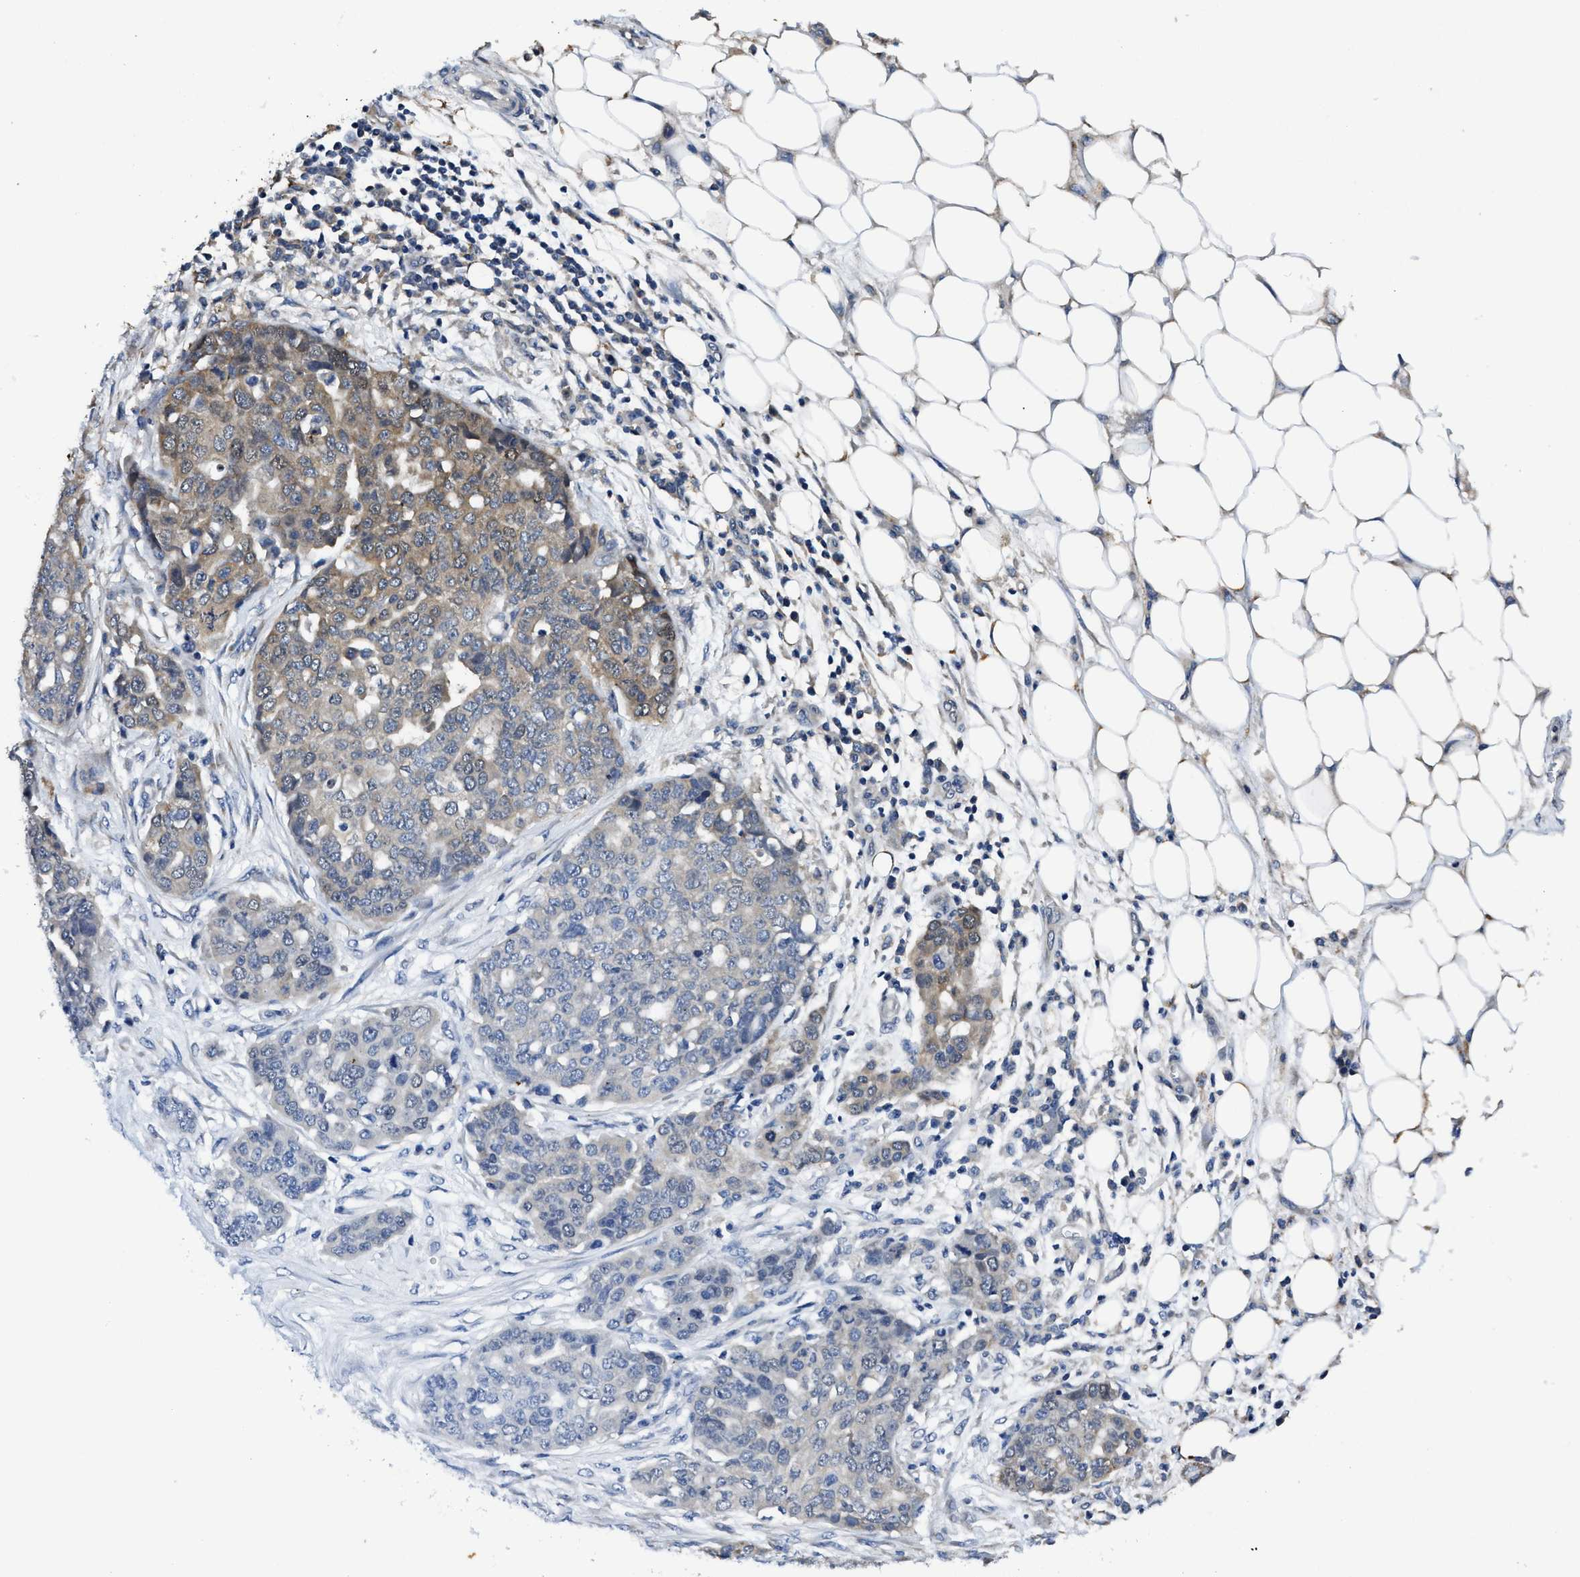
{"staining": {"intensity": "moderate", "quantity": "25%-75%", "location": "cytoplasmic/membranous"}, "tissue": "ovarian cancer", "cell_type": "Tumor cells", "image_type": "cancer", "snomed": [{"axis": "morphology", "description": "Cystadenocarcinoma, serous, NOS"}, {"axis": "topography", "description": "Soft tissue"}, {"axis": "topography", "description": "Ovary"}], "caption": "Serous cystadenocarcinoma (ovarian) was stained to show a protein in brown. There is medium levels of moderate cytoplasmic/membranous positivity in approximately 25%-75% of tumor cells. The protein of interest is shown in brown color, while the nuclei are stained blue.", "gene": "GET4", "patient": {"sex": "female", "age": 57}}